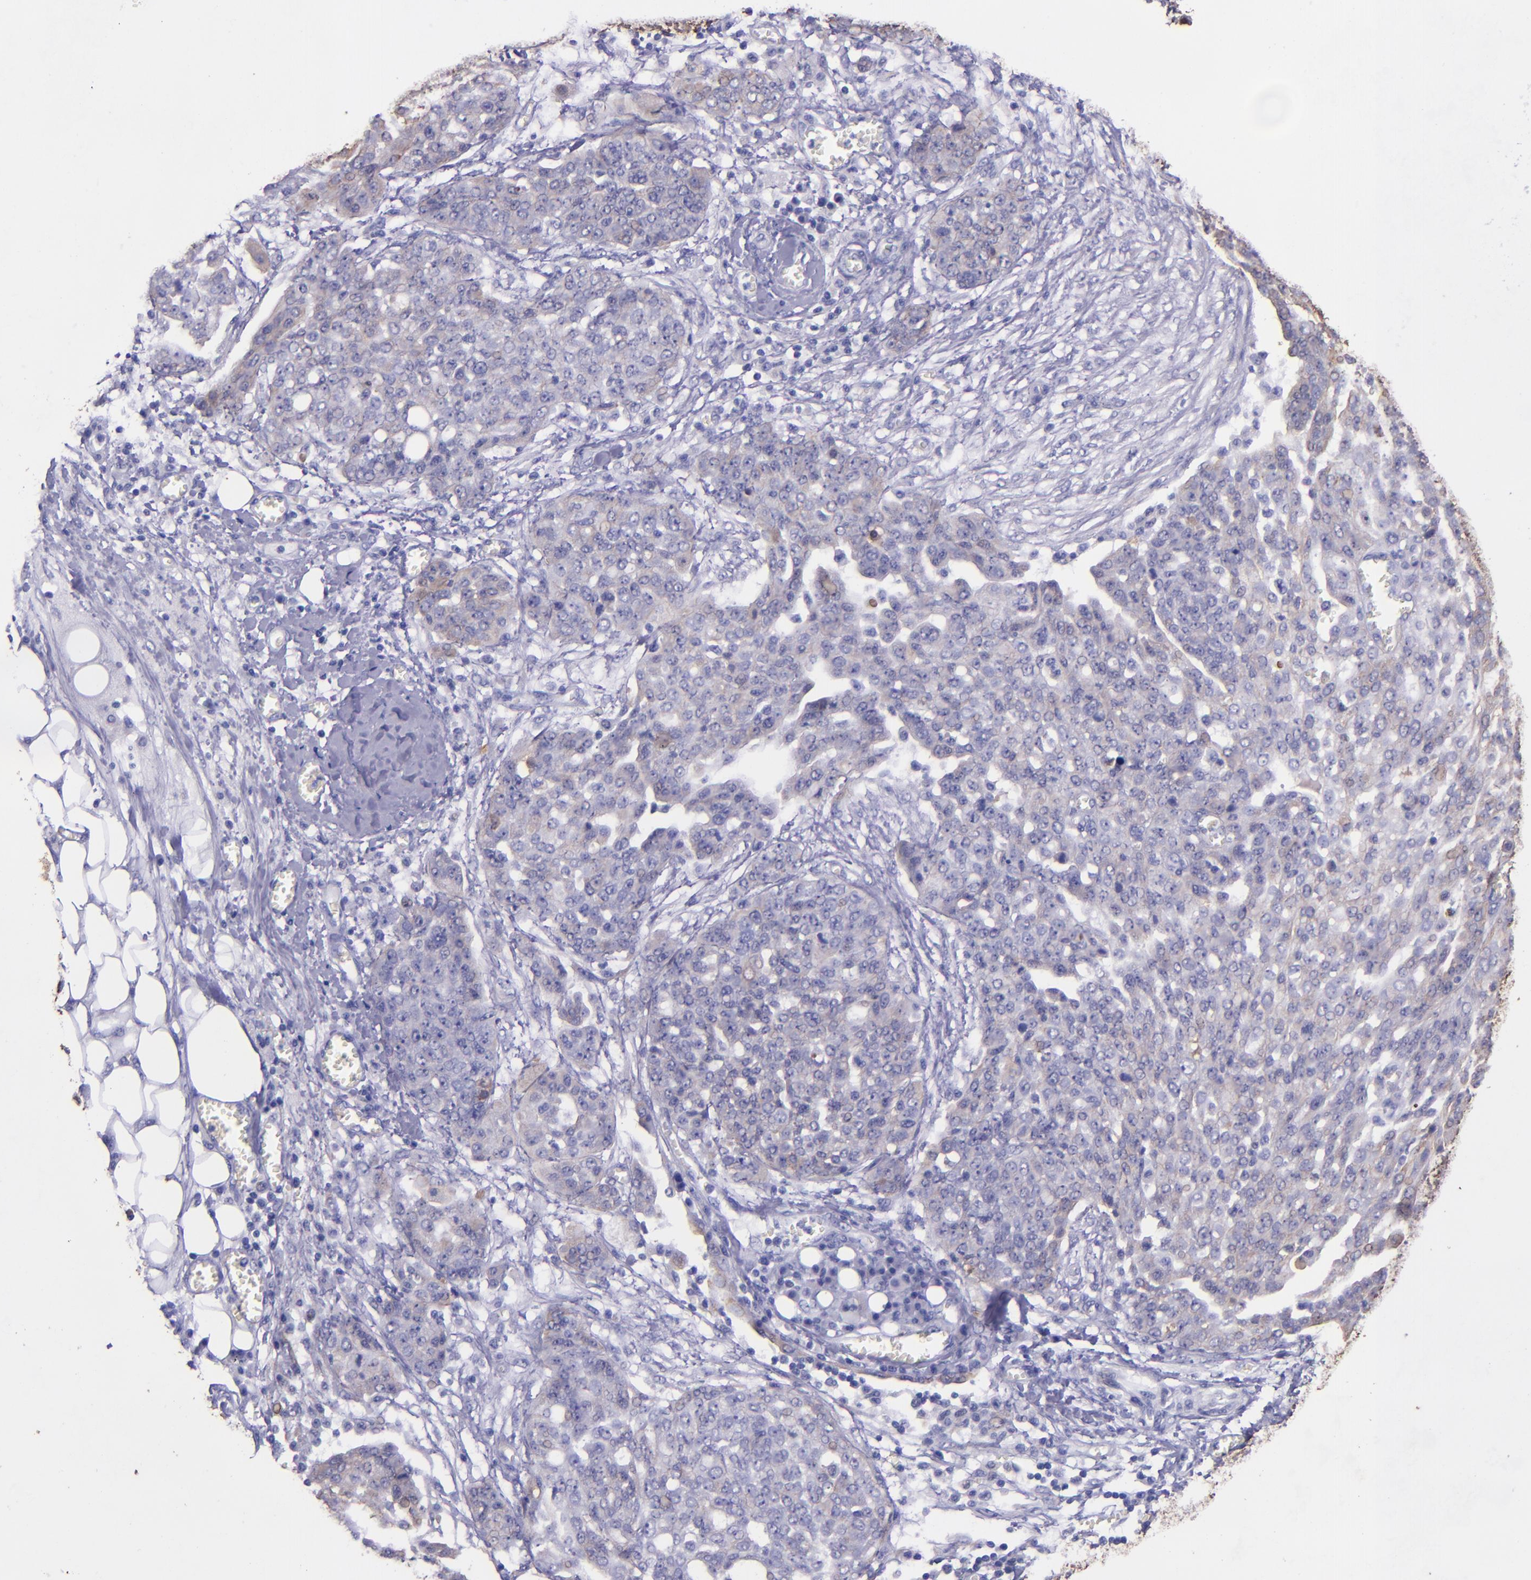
{"staining": {"intensity": "negative", "quantity": "none", "location": "none"}, "tissue": "ovarian cancer", "cell_type": "Tumor cells", "image_type": "cancer", "snomed": [{"axis": "morphology", "description": "Cystadenocarcinoma, serous, NOS"}, {"axis": "topography", "description": "Soft tissue"}, {"axis": "topography", "description": "Ovary"}], "caption": "Immunohistochemistry (IHC) micrograph of neoplastic tissue: human ovarian cancer (serous cystadenocarcinoma) stained with DAB (3,3'-diaminobenzidine) demonstrates no significant protein staining in tumor cells. (Immunohistochemistry, brightfield microscopy, high magnification).", "gene": "KRT4", "patient": {"sex": "female", "age": 57}}